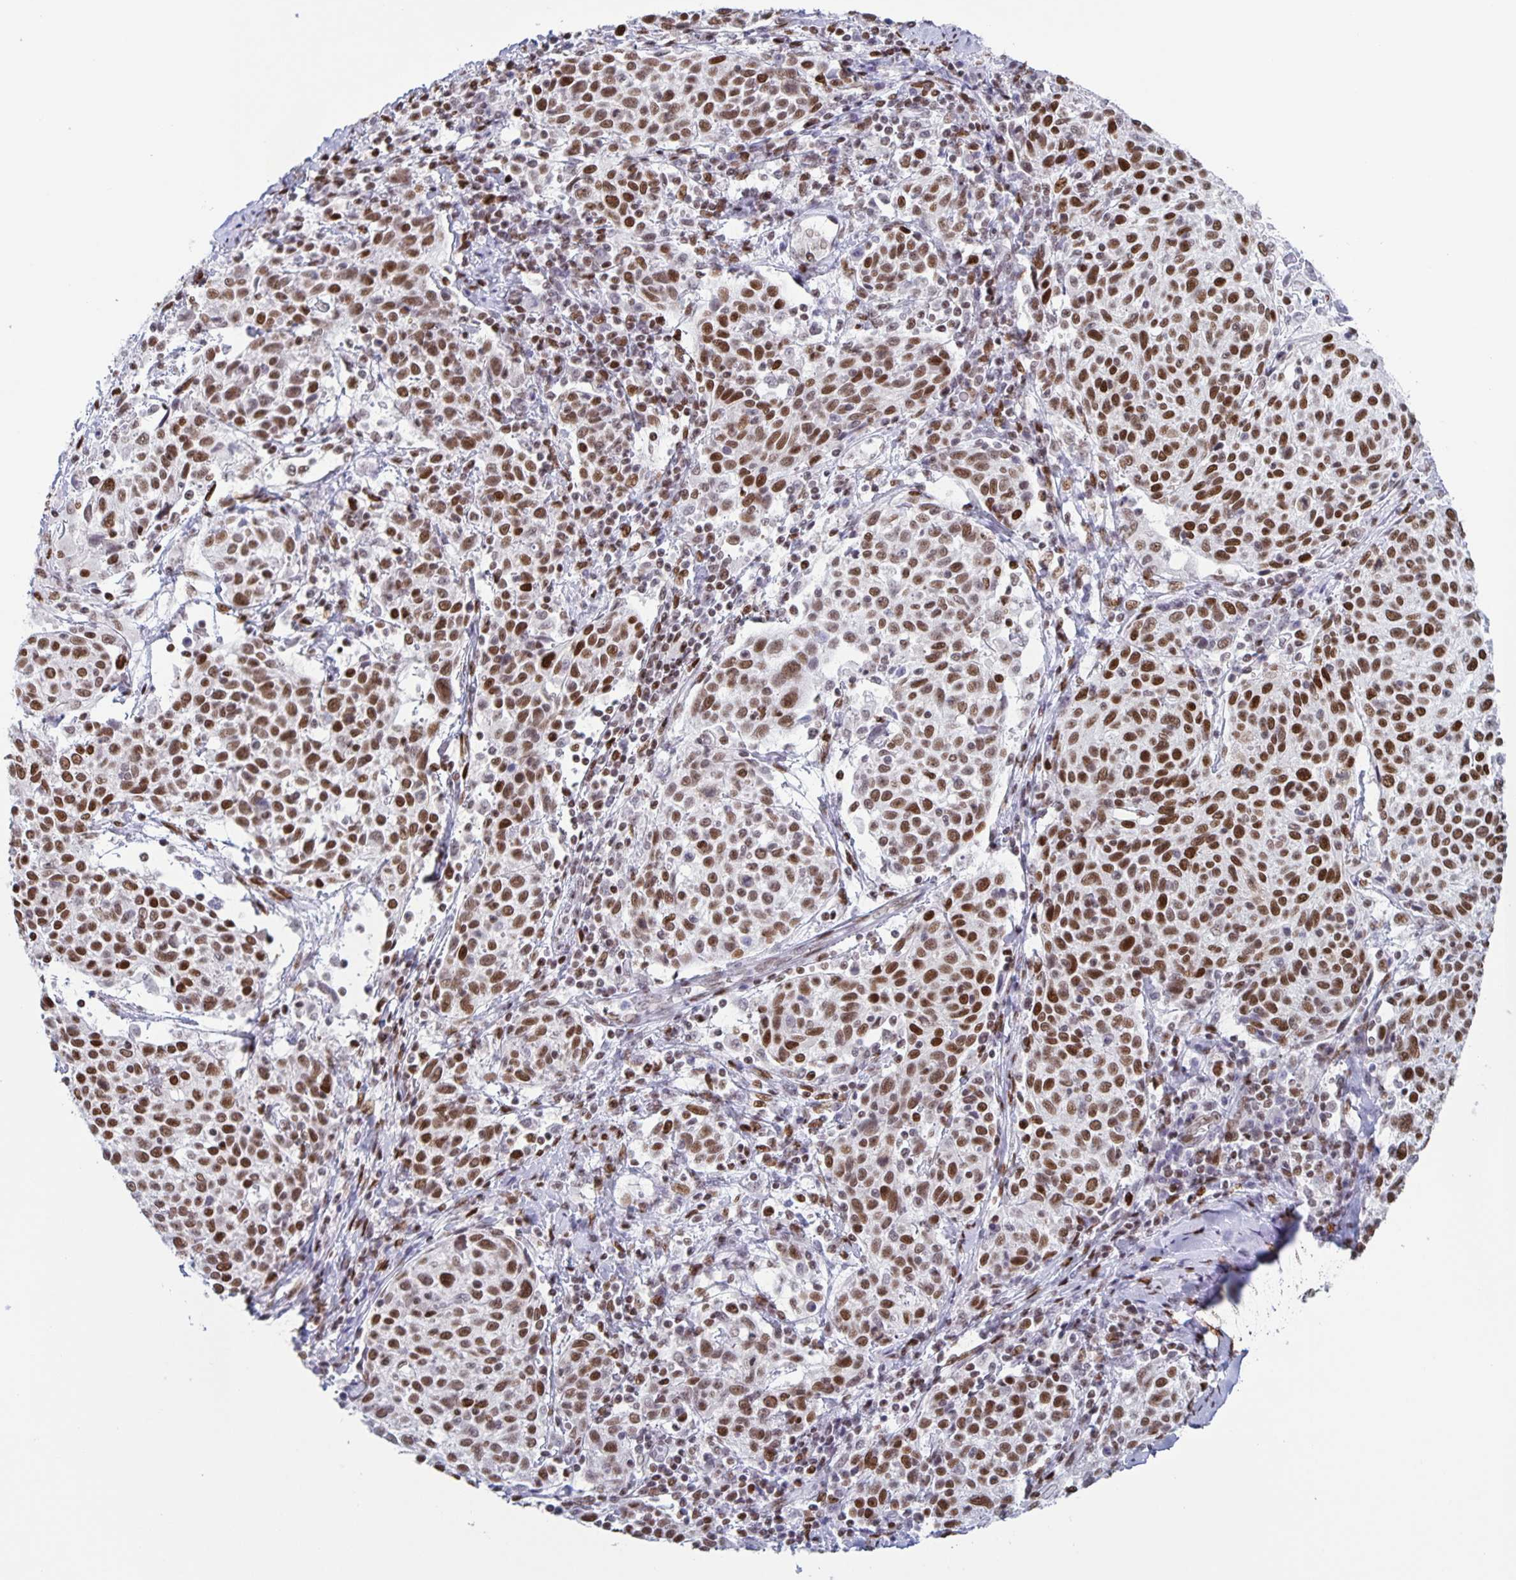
{"staining": {"intensity": "strong", "quantity": ">75%", "location": "nuclear"}, "tissue": "cervical cancer", "cell_type": "Tumor cells", "image_type": "cancer", "snomed": [{"axis": "morphology", "description": "Squamous cell carcinoma, NOS"}, {"axis": "topography", "description": "Cervix"}], "caption": "Protein positivity by IHC exhibits strong nuclear positivity in about >75% of tumor cells in cervical cancer (squamous cell carcinoma). (brown staining indicates protein expression, while blue staining denotes nuclei).", "gene": "JUND", "patient": {"sex": "female", "age": 61}}